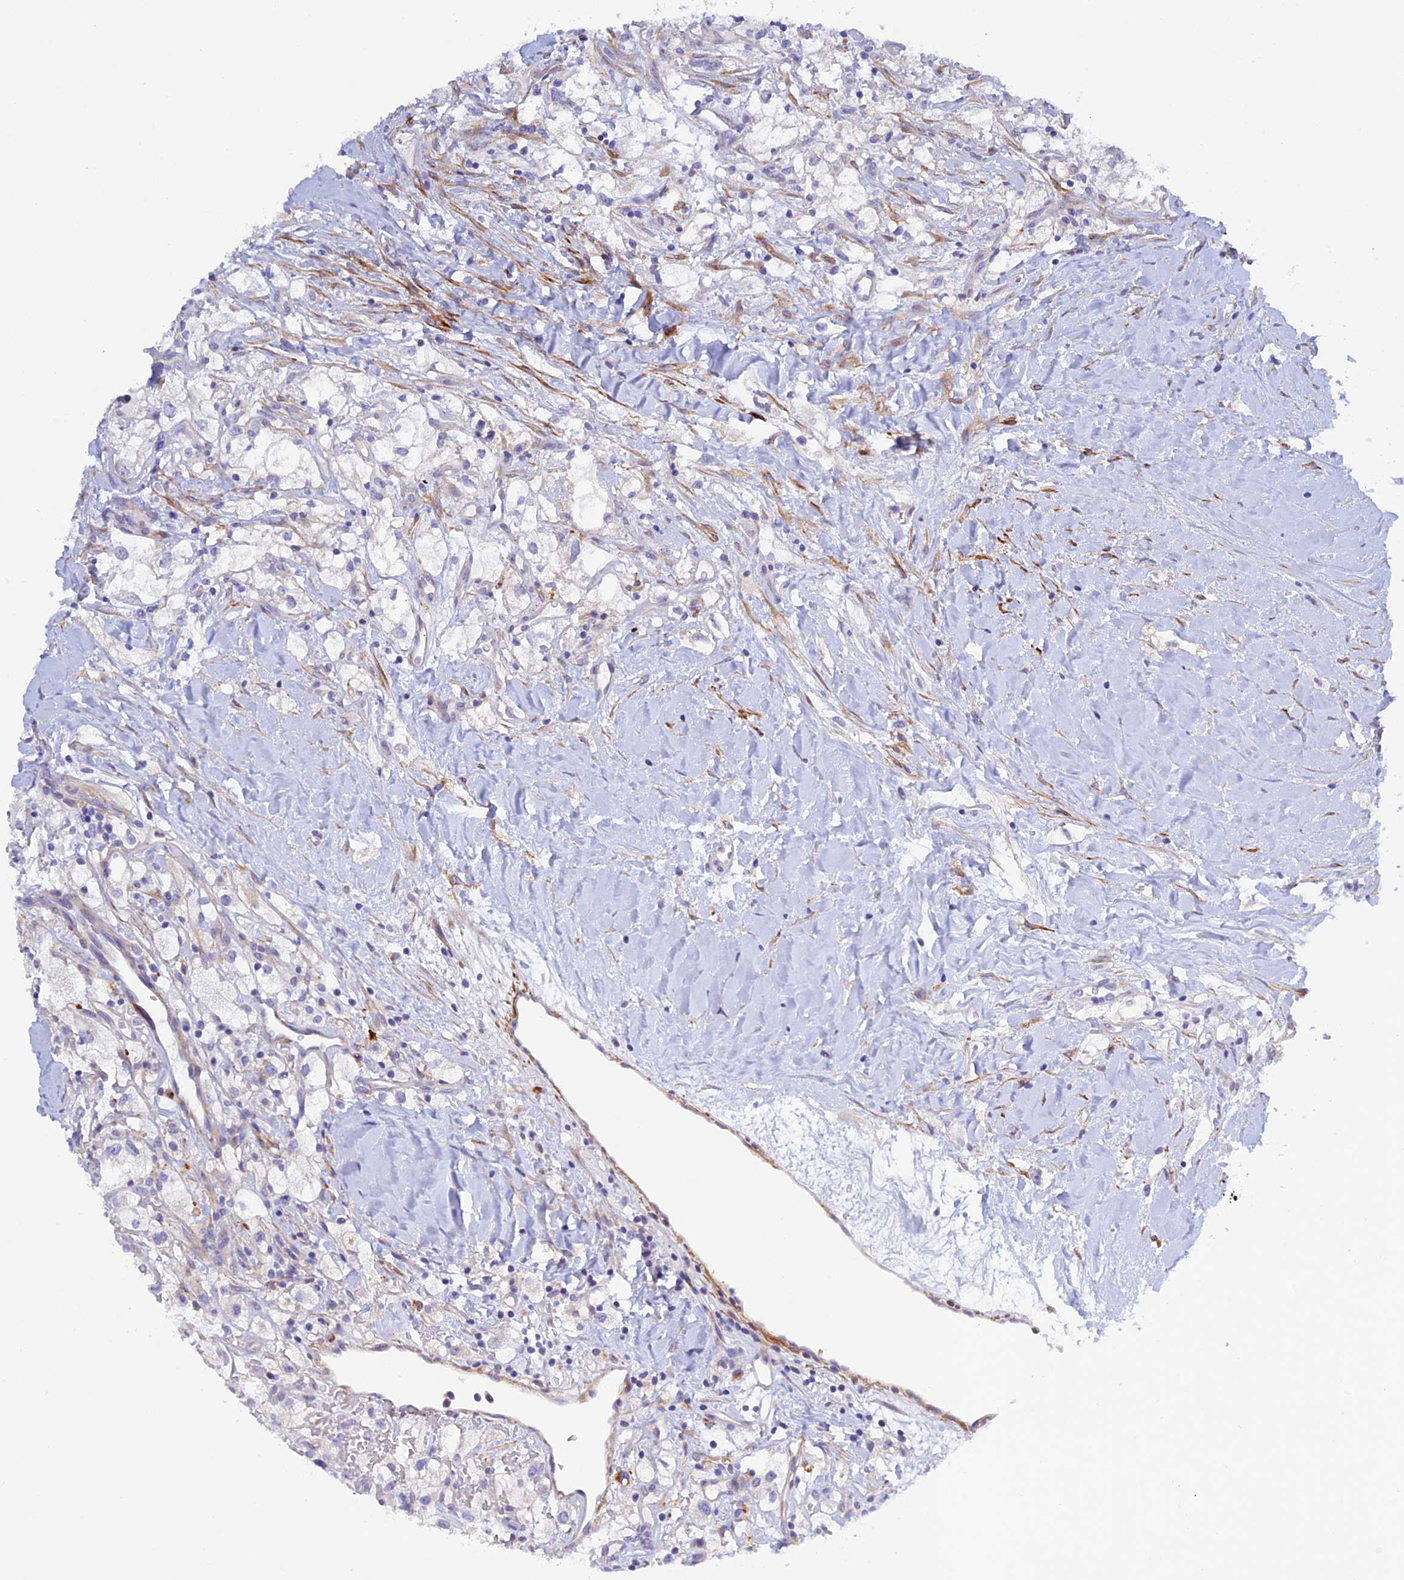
{"staining": {"intensity": "negative", "quantity": "none", "location": "none"}, "tissue": "renal cancer", "cell_type": "Tumor cells", "image_type": "cancer", "snomed": [{"axis": "morphology", "description": "Adenocarcinoma, NOS"}, {"axis": "topography", "description": "Kidney"}], "caption": "This is an immunohistochemistry (IHC) micrograph of renal cancer (adenocarcinoma). There is no expression in tumor cells.", "gene": "ZDHHC16", "patient": {"sex": "male", "age": 59}}